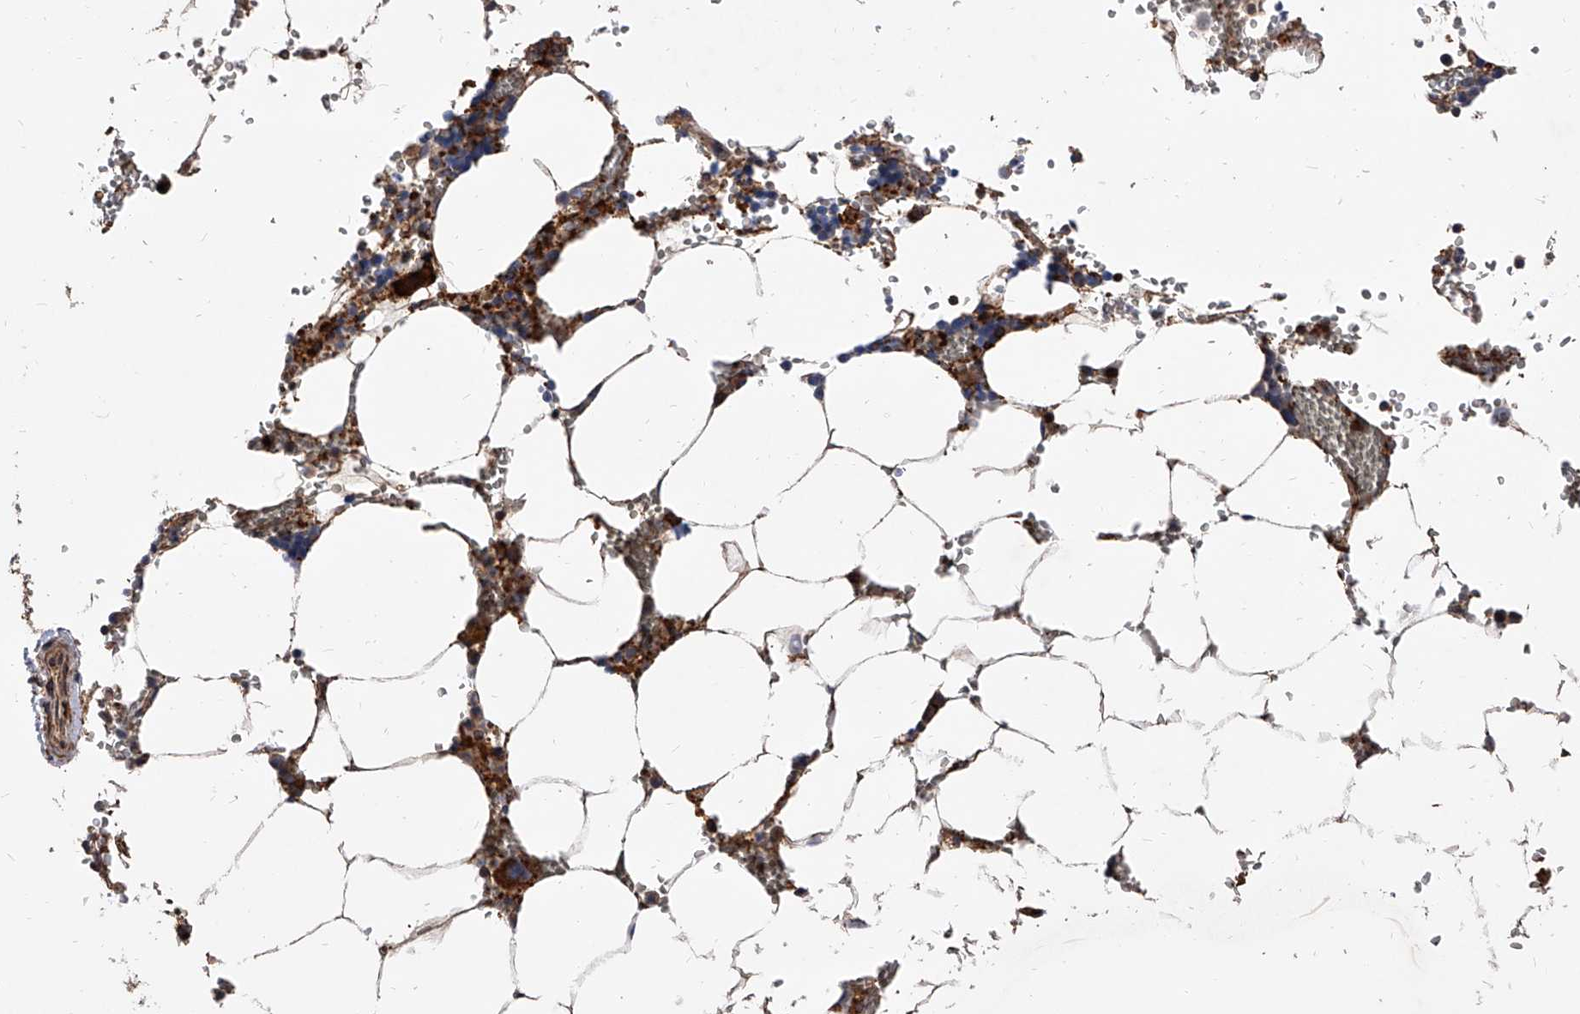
{"staining": {"intensity": "moderate", "quantity": ">75%", "location": "cytoplasmic/membranous"}, "tissue": "bone marrow", "cell_type": "Hematopoietic cells", "image_type": "normal", "snomed": [{"axis": "morphology", "description": "Normal tissue, NOS"}, {"axis": "topography", "description": "Bone marrow"}], "caption": "DAB (3,3'-diaminobenzidine) immunohistochemical staining of unremarkable human bone marrow demonstrates moderate cytoplasmic/membranous protein staining in approximately >75% of hematopoietic cells. (IHC, brightfield microscopy, high magnification).", "gene": "PISD", "patient": {"sex": "male", "age": 70}}